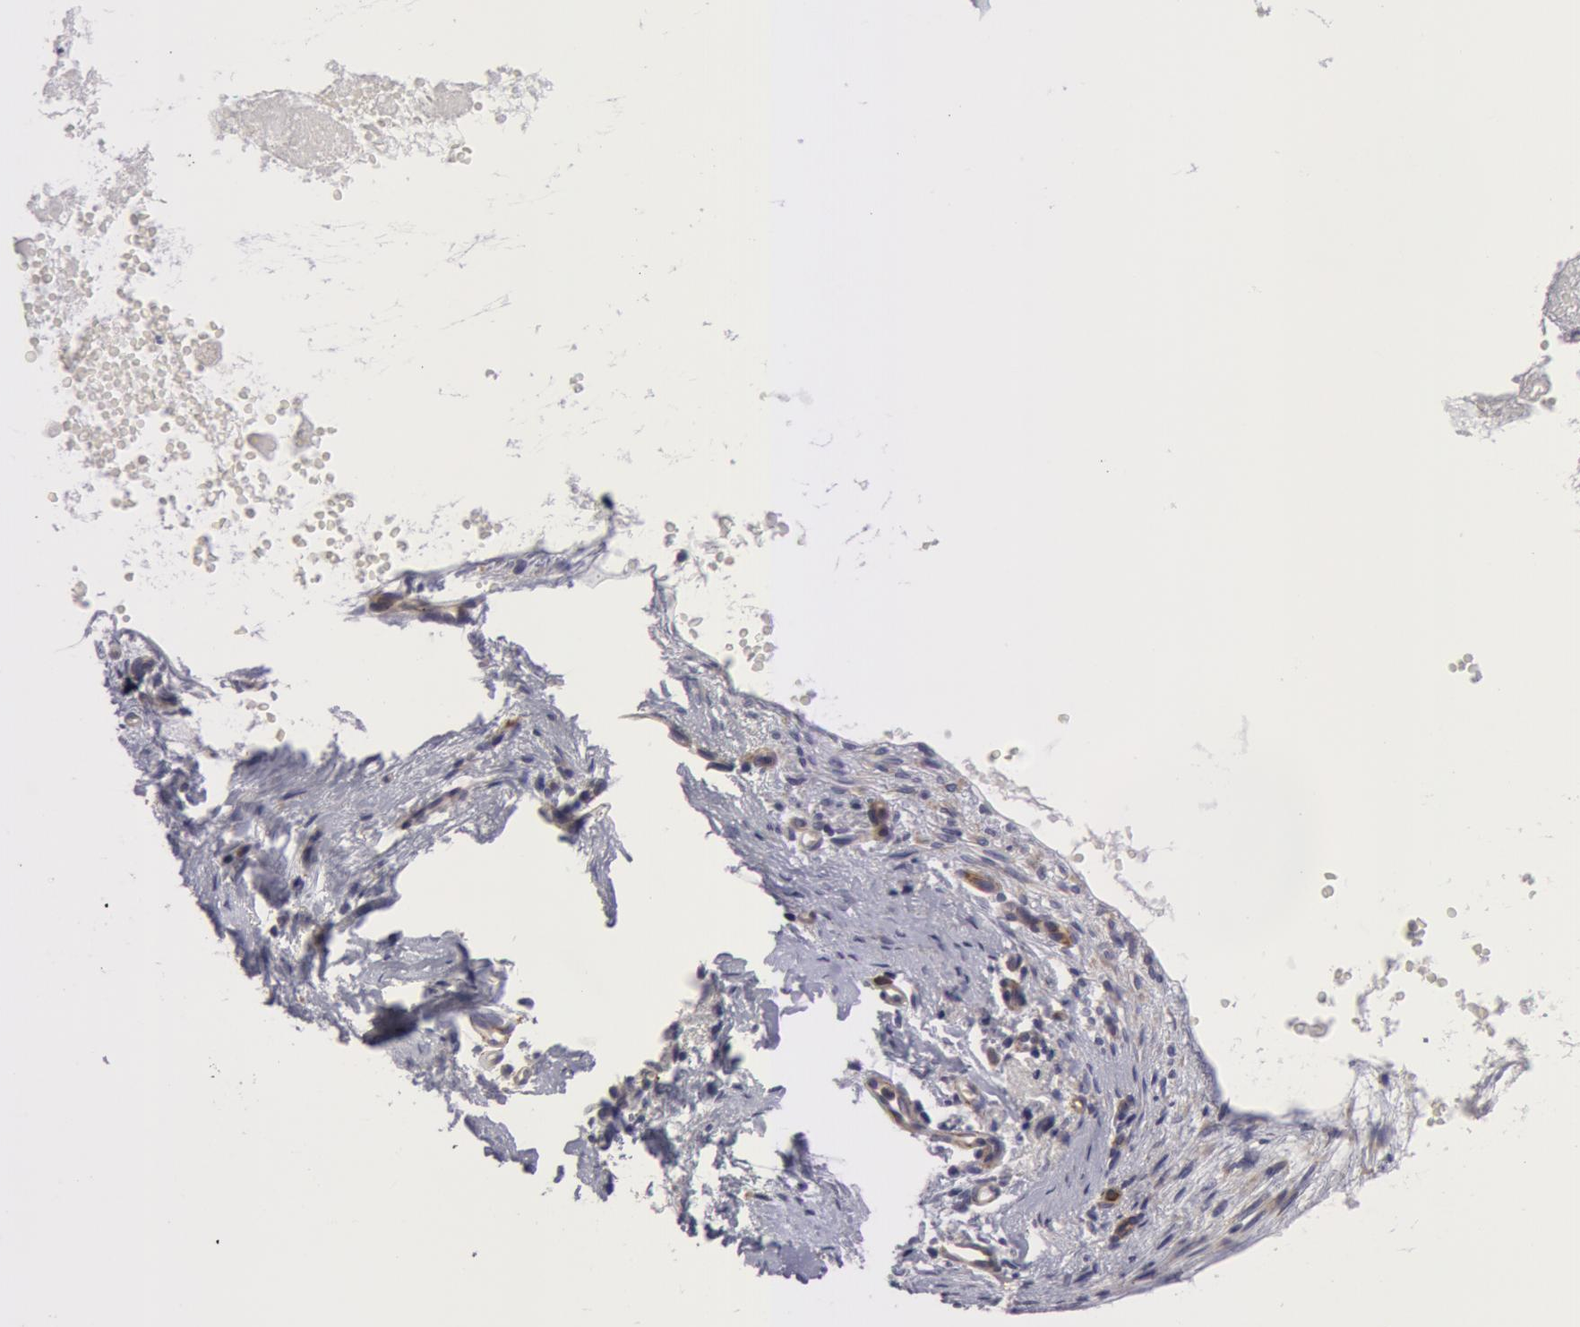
{"staining": {"intensity": "negative", "quantity": "none", "location": "none"}, "tissue": "skin cancer", "cell_type": "Tumor cells", "image_type": "cancer", "snomed": [{"axis": "morphology", "description": "Basal cell carcinoma"}, {"axis": "topography", "description": "Skin"}], "caption": "The histopathology image demonstrates no significant expression in tumor cells of skin basal cell carcinoma.", "gene": "IL23A", "patient": {"sex": "male", "age": 84}}